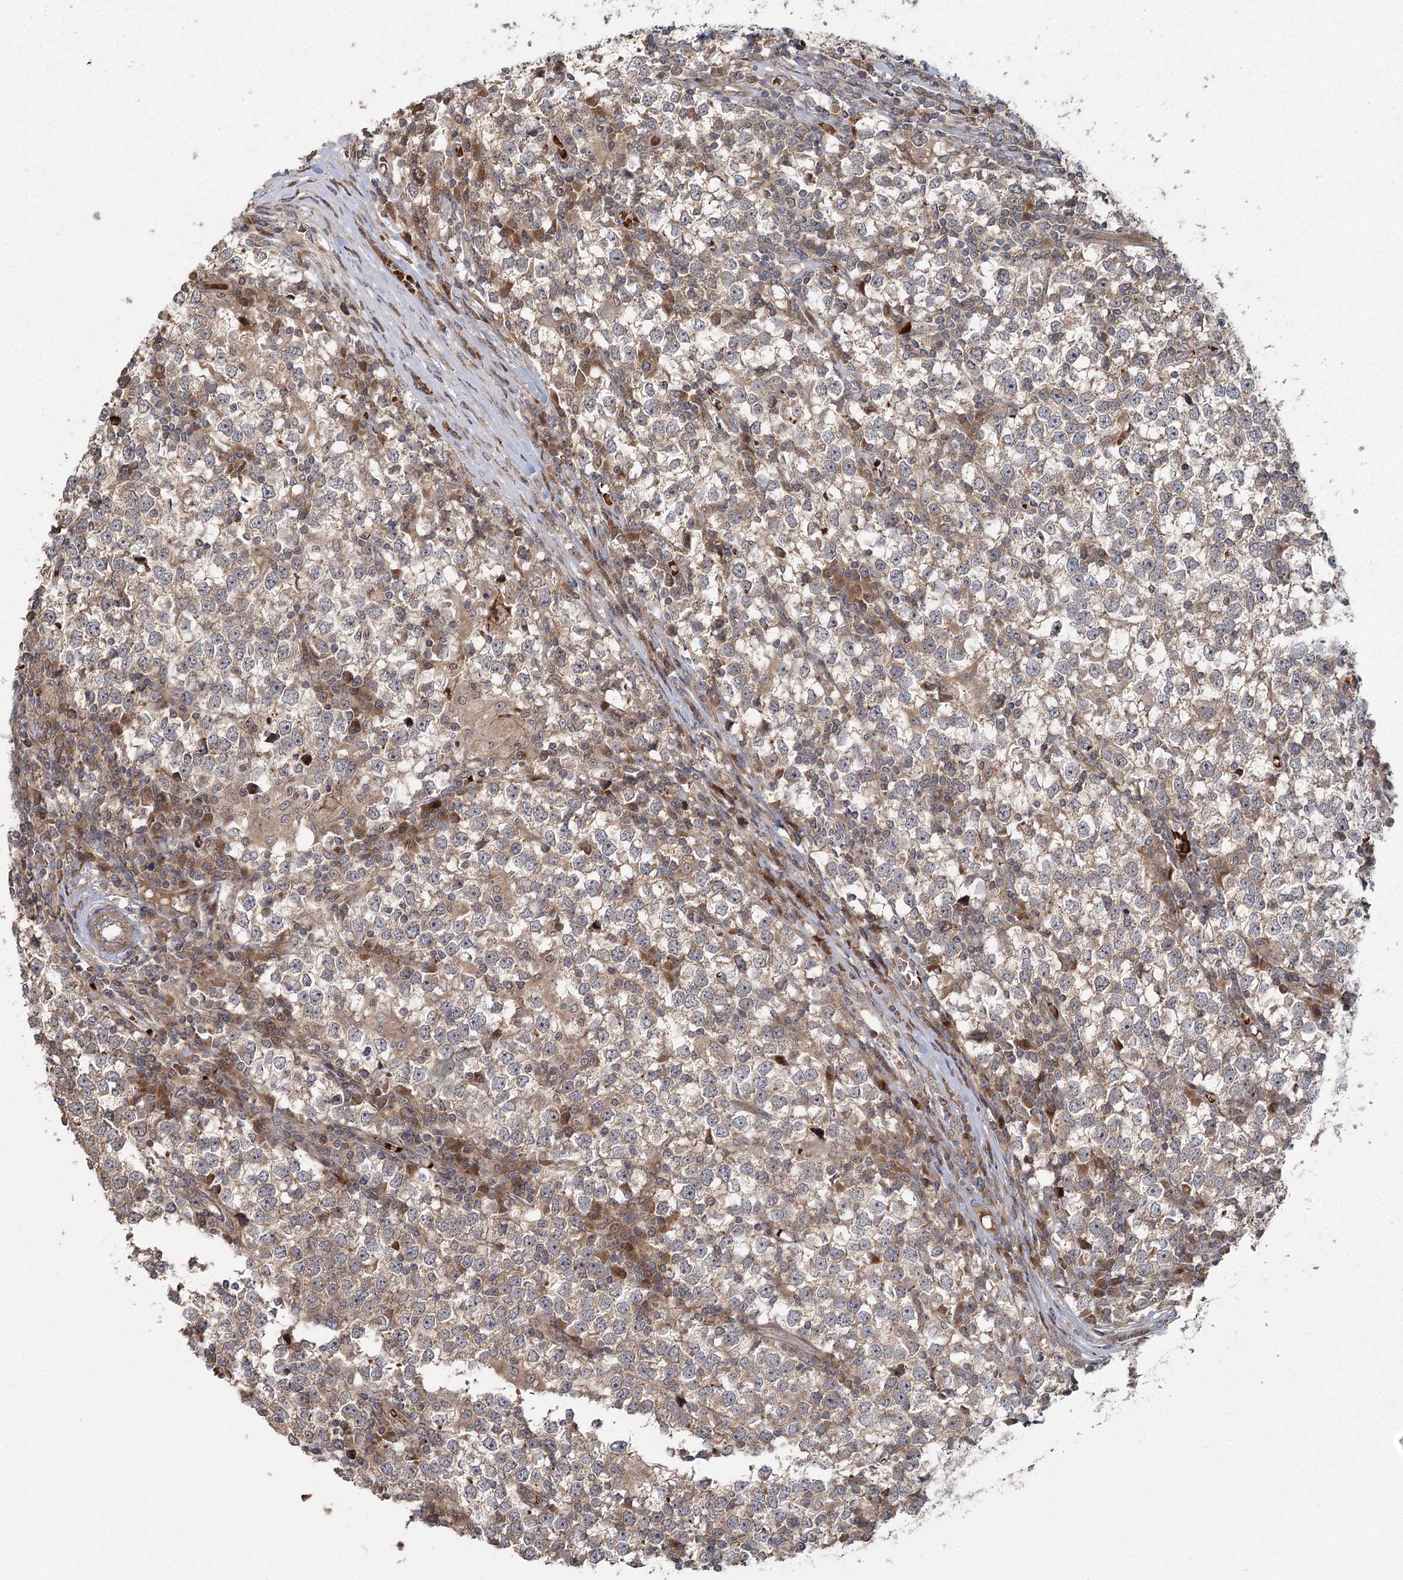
{"staining": {"intensity": "weak", "quantity": ">75%", "location": "cytoplasmic/membranous"}, "tissue": "testis cancer", "cell_type": "Tumor cells", "image_type": "cancer", "snomed": [{"axis": "morphology", "description": "Seminoma, NOS"}, {"axis": "topography", "description": "Testis"}], "caption": "Weak cytoplasmic/membranous positivity for a protein is seen in approximately >75% of tumor cells of testis seminoma using IHC.", "gene": "RAPGEF6", "patient": {"sex": "male", "age": 65}}